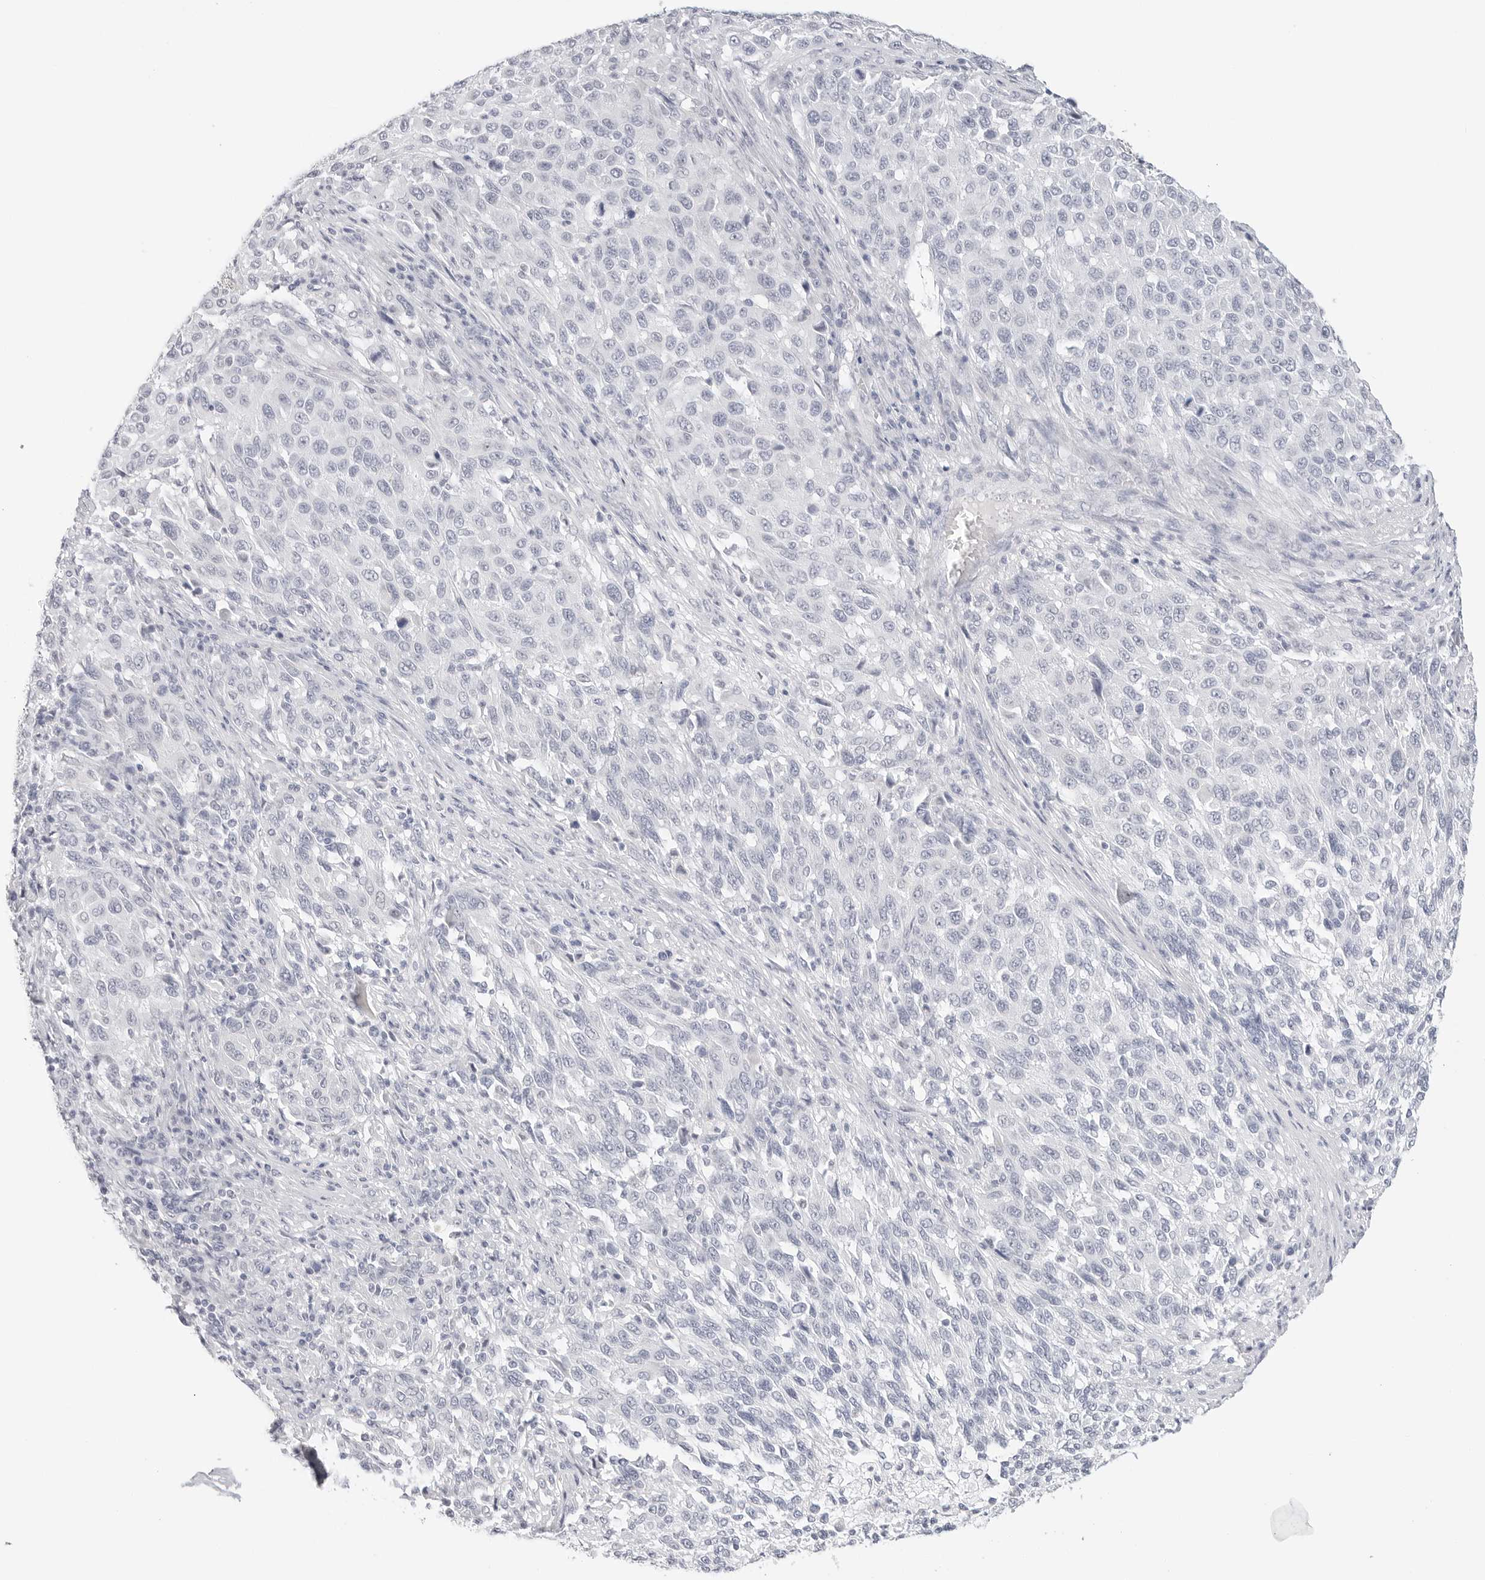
{"staining": {"intensity": "negative", "quantity": "none", "location": "none"}, "tissue": "melanoma", "cell_type": "Tumor cells", "image_type": "cancer", "snomed": [{"axis": "morphology", "description": "Malignant melanoma, Metastatic site"}, {"axis": "topography", "description": "Lymph node"}], "caption": "Tumor cells are negative for brown protein staining in melanoma.", "gene": "HMGCS2", "patient": {"sex": "male", "age": 61}}